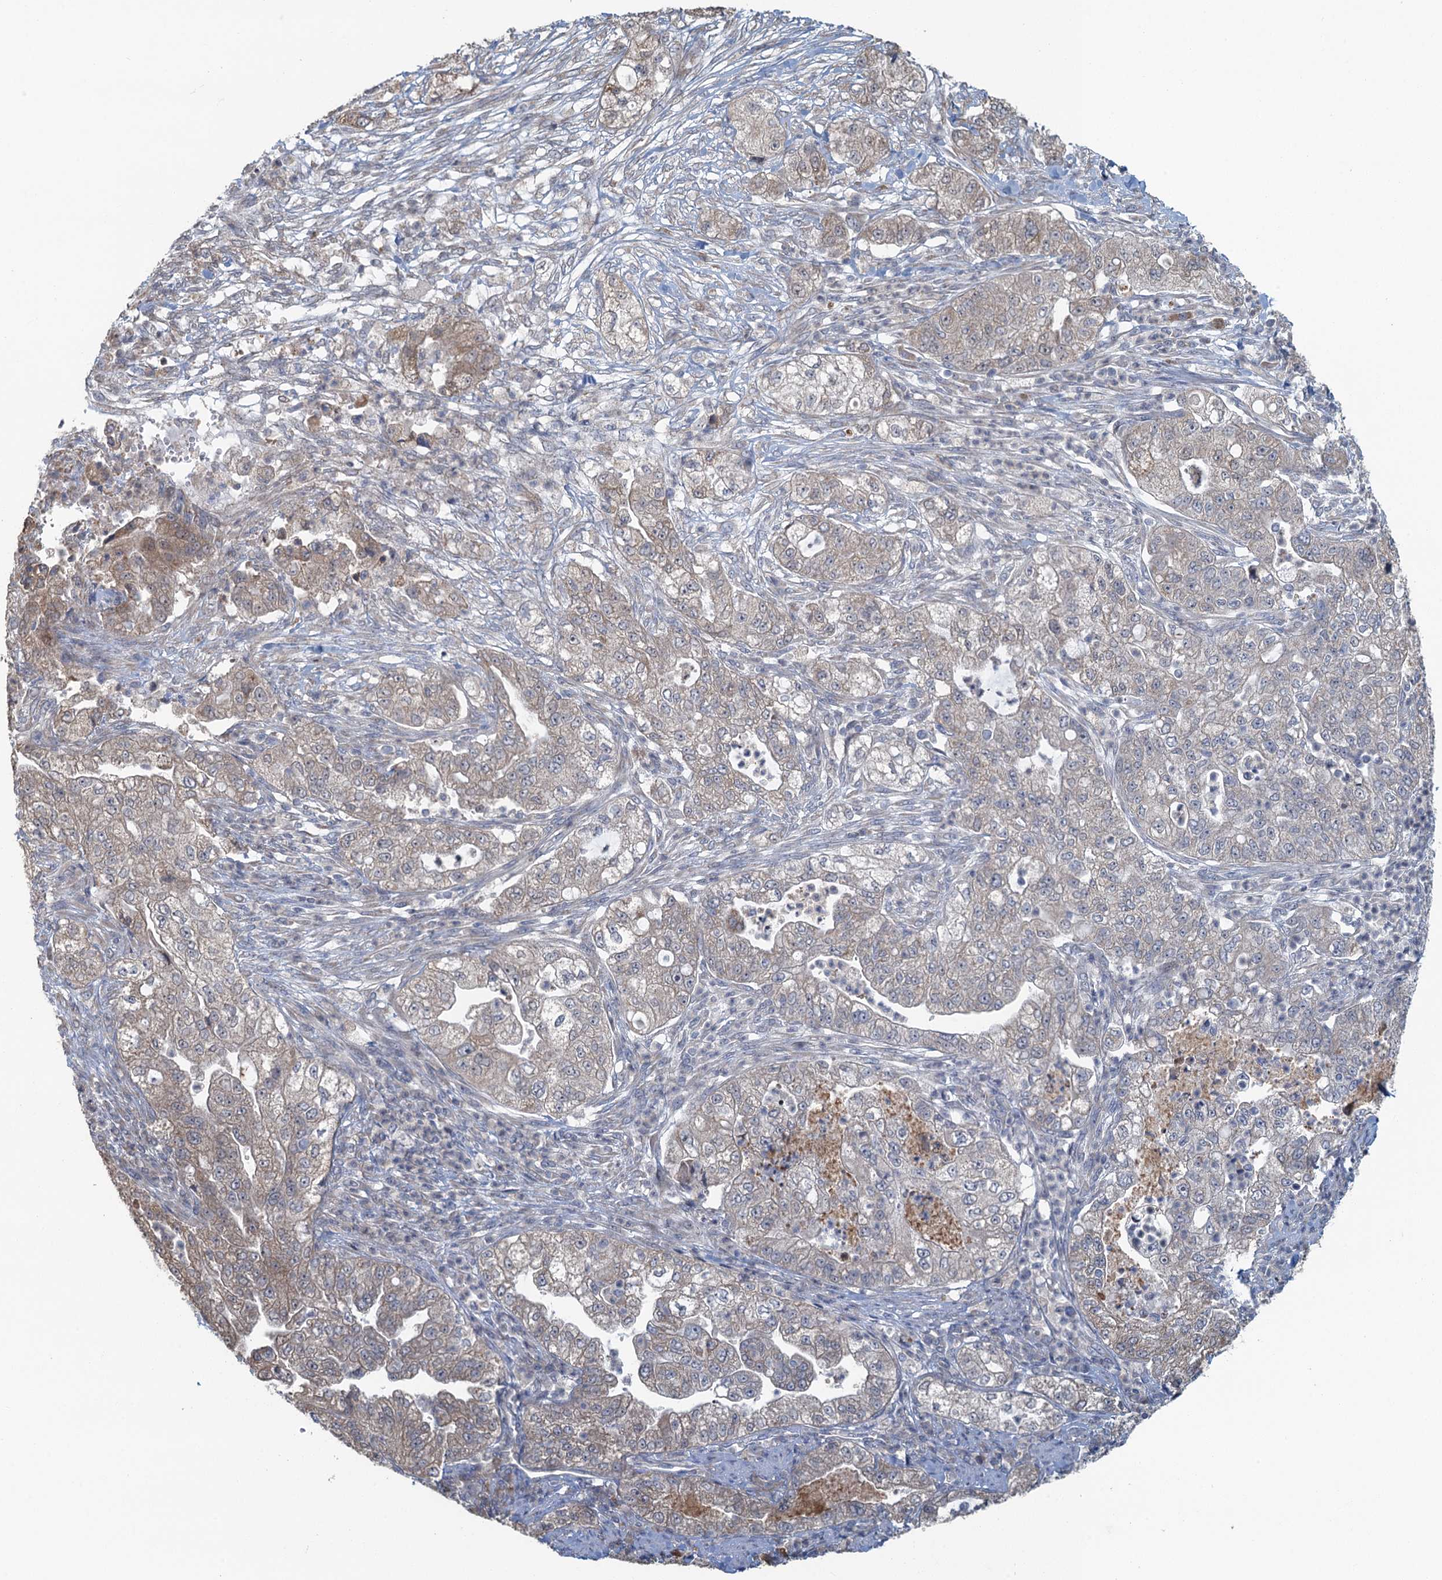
{"staining": {"intensity": "weak", "quantity": "<25%", "location": "cytoplasmic/membranous"}, "tissue": "pancreatic cancer", "cell_type": "Tumor cells", "image_type": "cancer", "snomed": [{"axis": "morphology", "description": "Adenocarcinoma, NOS"}, {"axis": "topography", "description": "Pancreas"}], "caption": "Immunohistochemical staining of pancreatic cancer (adenocarcinoma) shows no significant positivity in tumor cells.", "gene": "TEX35", "patient": {"sex": "female", "age": 78}}